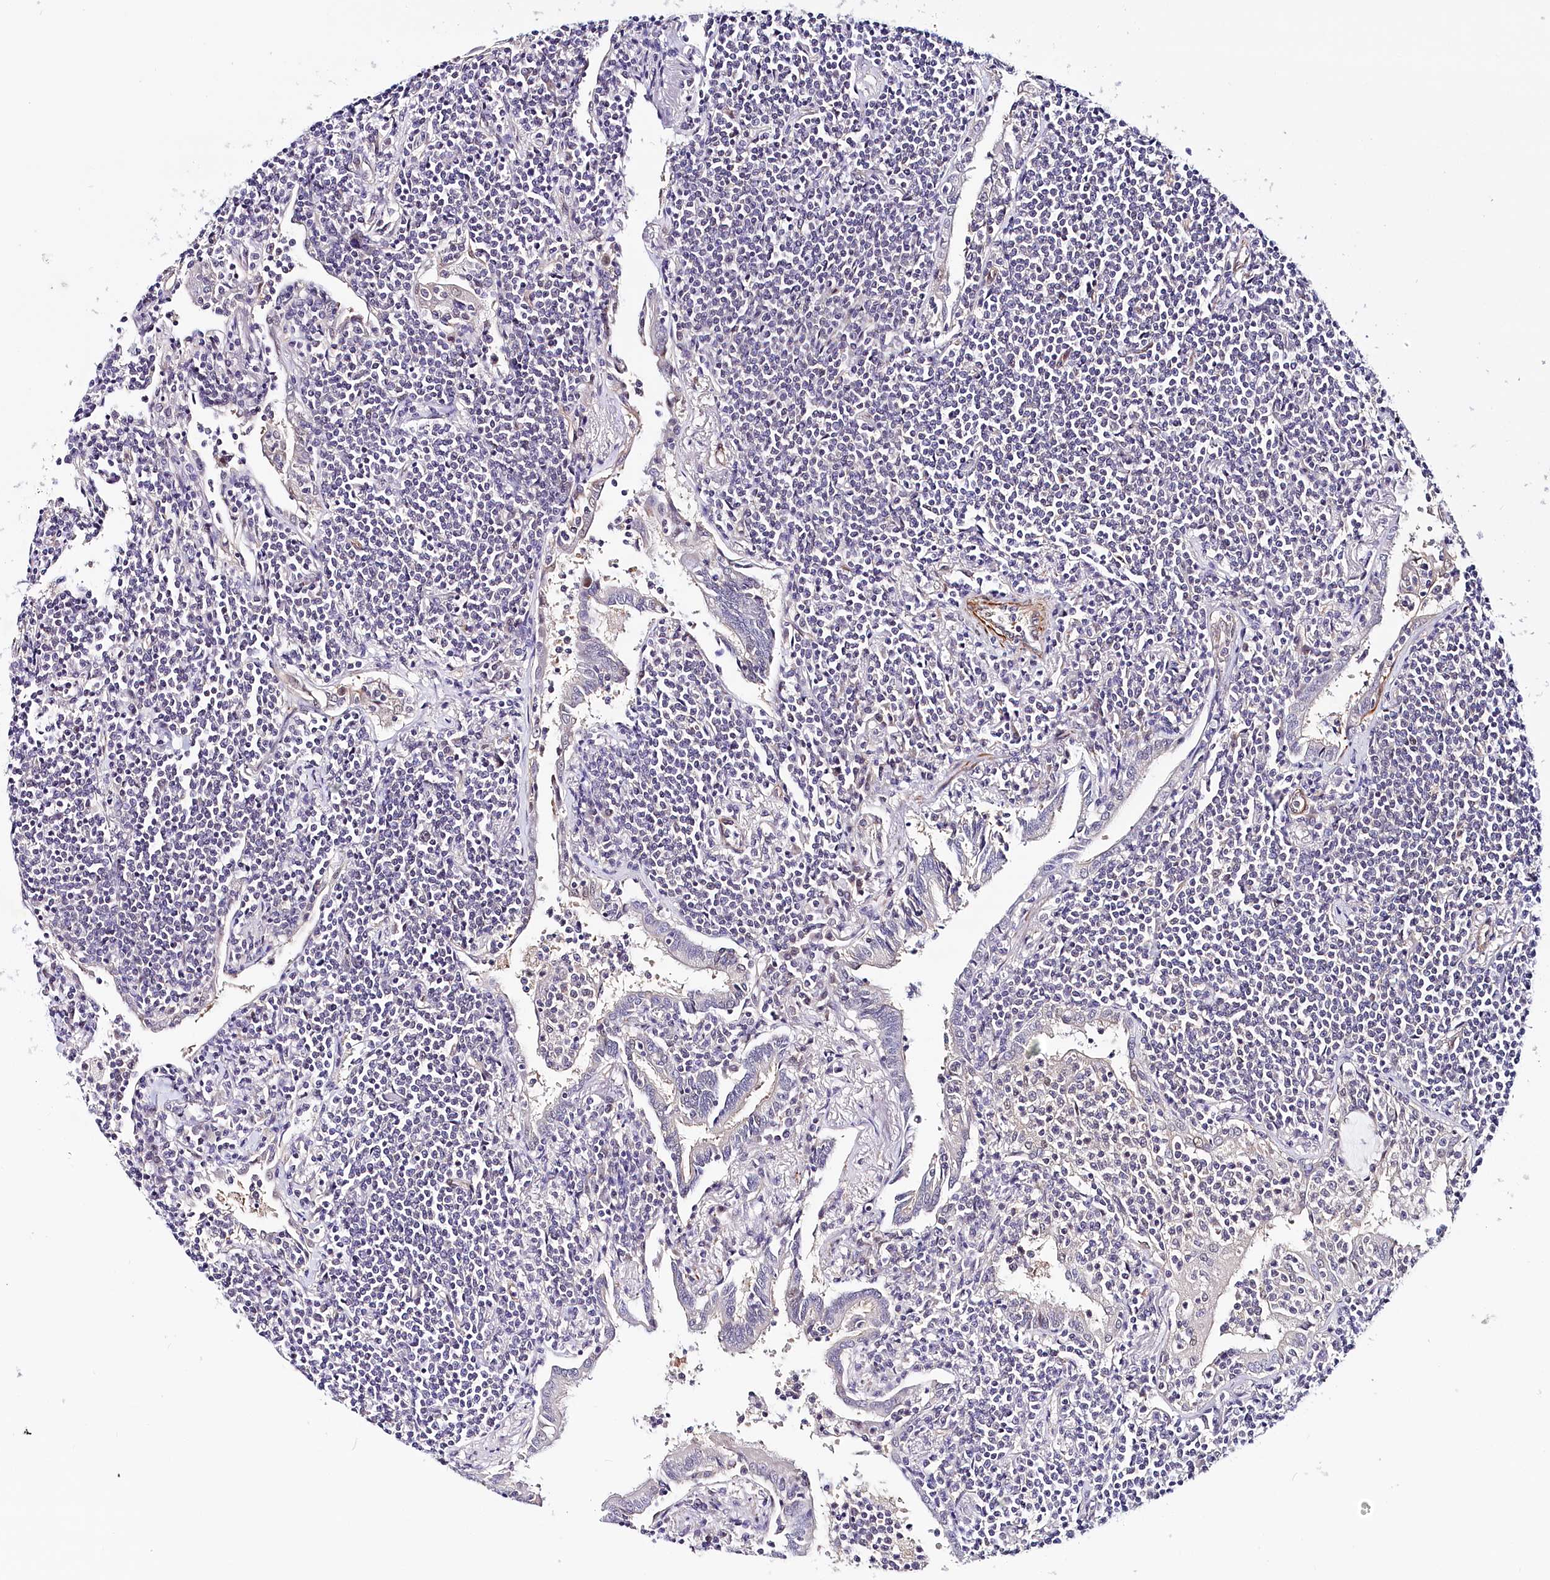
{"staining": {"intensity": "negative", "quantity": "none", "location": "none"}, "tissue": "lymphoma", "cell_type": "Tumor cells", "image_type": "cancer", "snomed": [{"axis": "morphology", "description": "Malignant lymphoma, non-Hodgkin's type, Low grade"}, {"axis": "topography", "description": "Lung"}], "caption": "A high-resolution photomicrograph shows immunohistochemistry staining of low-grade malignant lymphoma, non-Hodgkin's type, which exhibits no significant staining in tumor cells. The staining is performed using DAB (3,3'-diaminobenzidine) brown chromogen with nuclei counter-stained in using hematoxylin.", "gene": "PPP2R5B", "patient": {"sex": "female", "age": 71}}